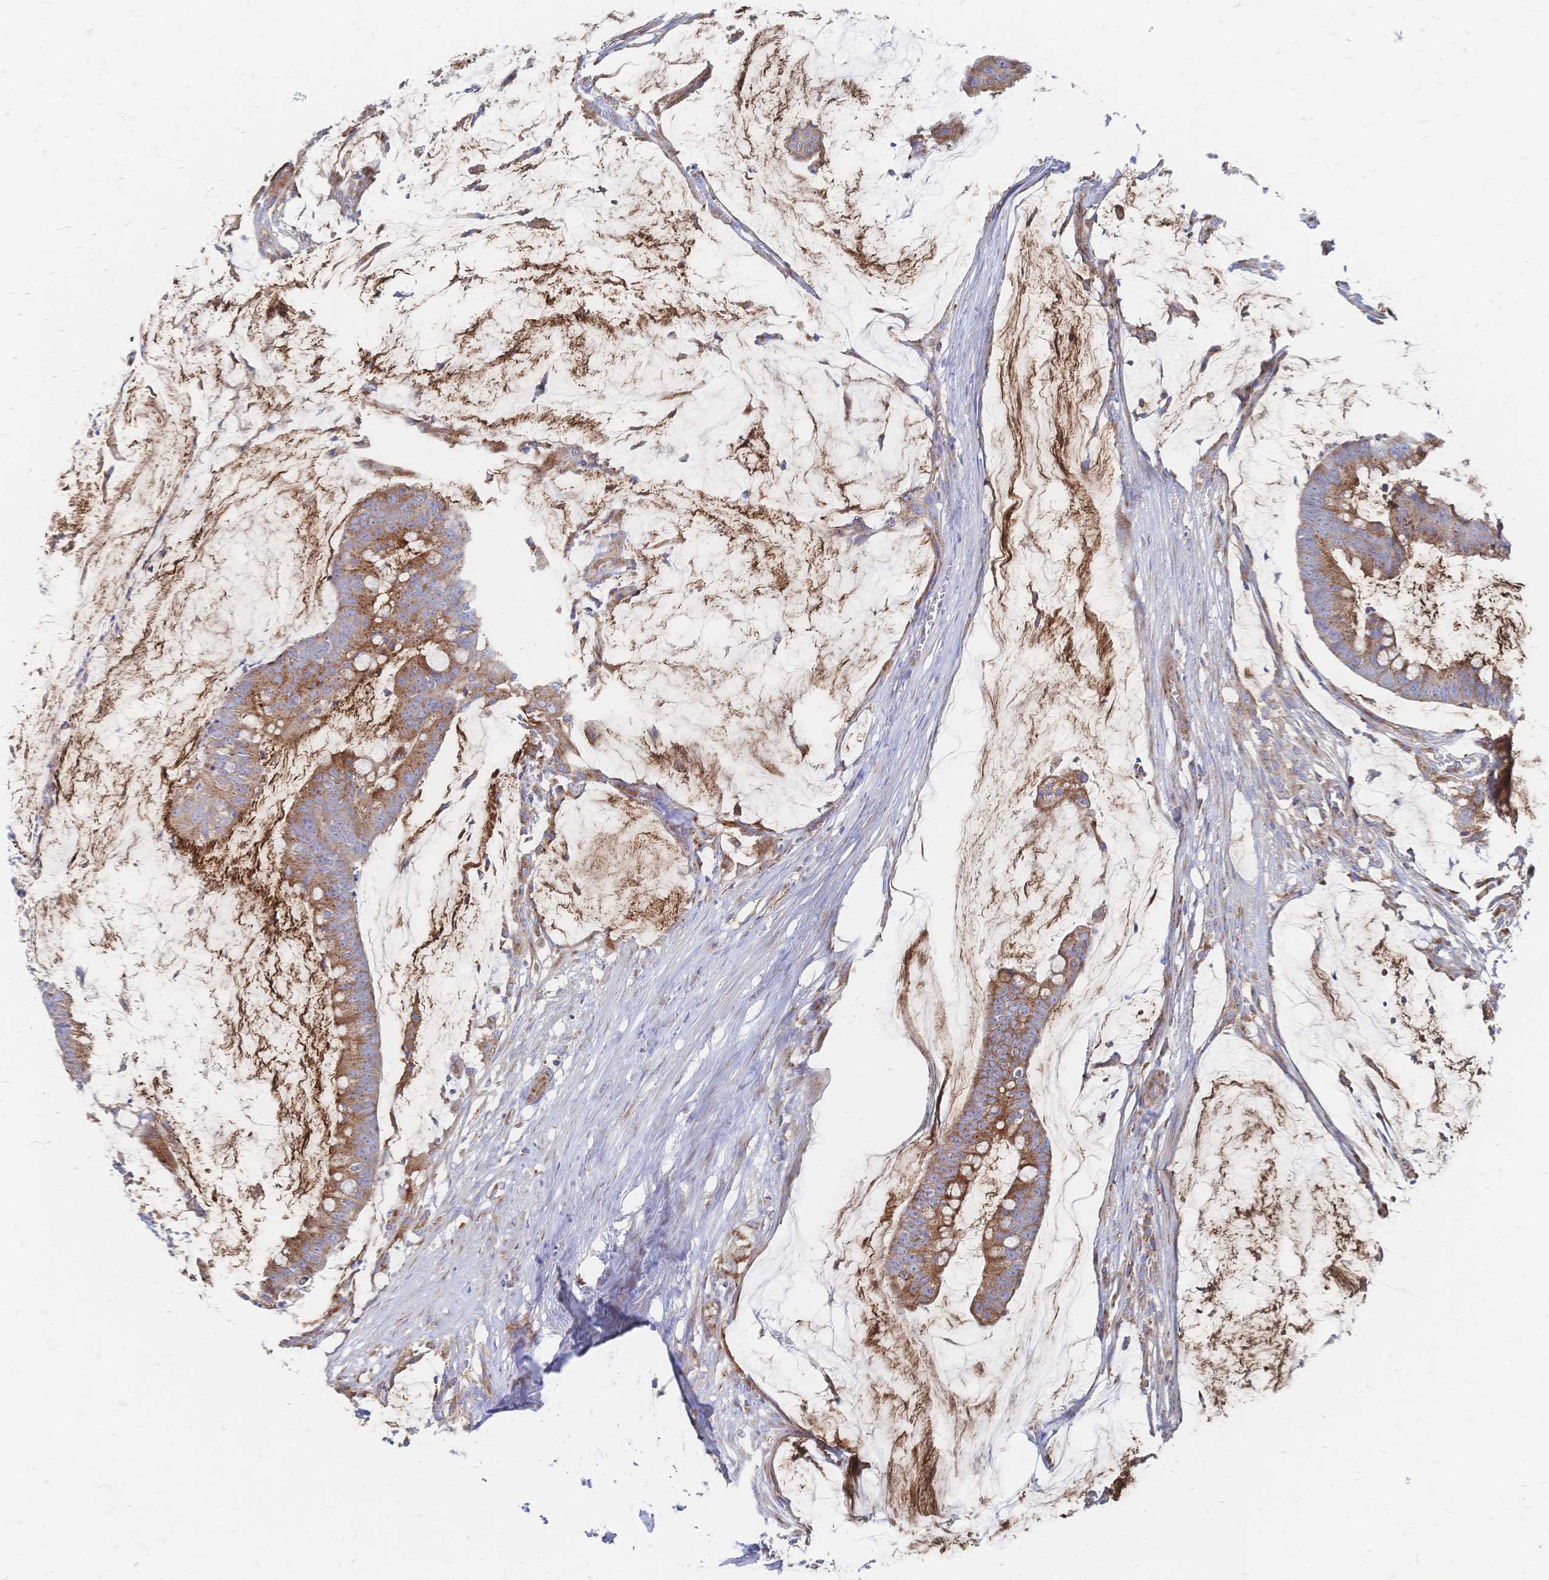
{"staining": {"intensity": "moderate", "quantity": ">75%", "location": "cytoplasmic/membranous"}, "tissue": "colorectal cancer", "cell_type": "Tumor cells", "image_type": "cancer", "snomed": [{"axis": "morphology", "description": "Adenocarcinoma, NOS"}, {"axis": "topography", "description": "Colon"}], "caption": "Moderate cytoplasmic/membranous protein staining is seen in about >75% of tumor cells in colorectal cancer.", "gene": "SORBS1", "patient": {"sex": "male", "age": 62}}